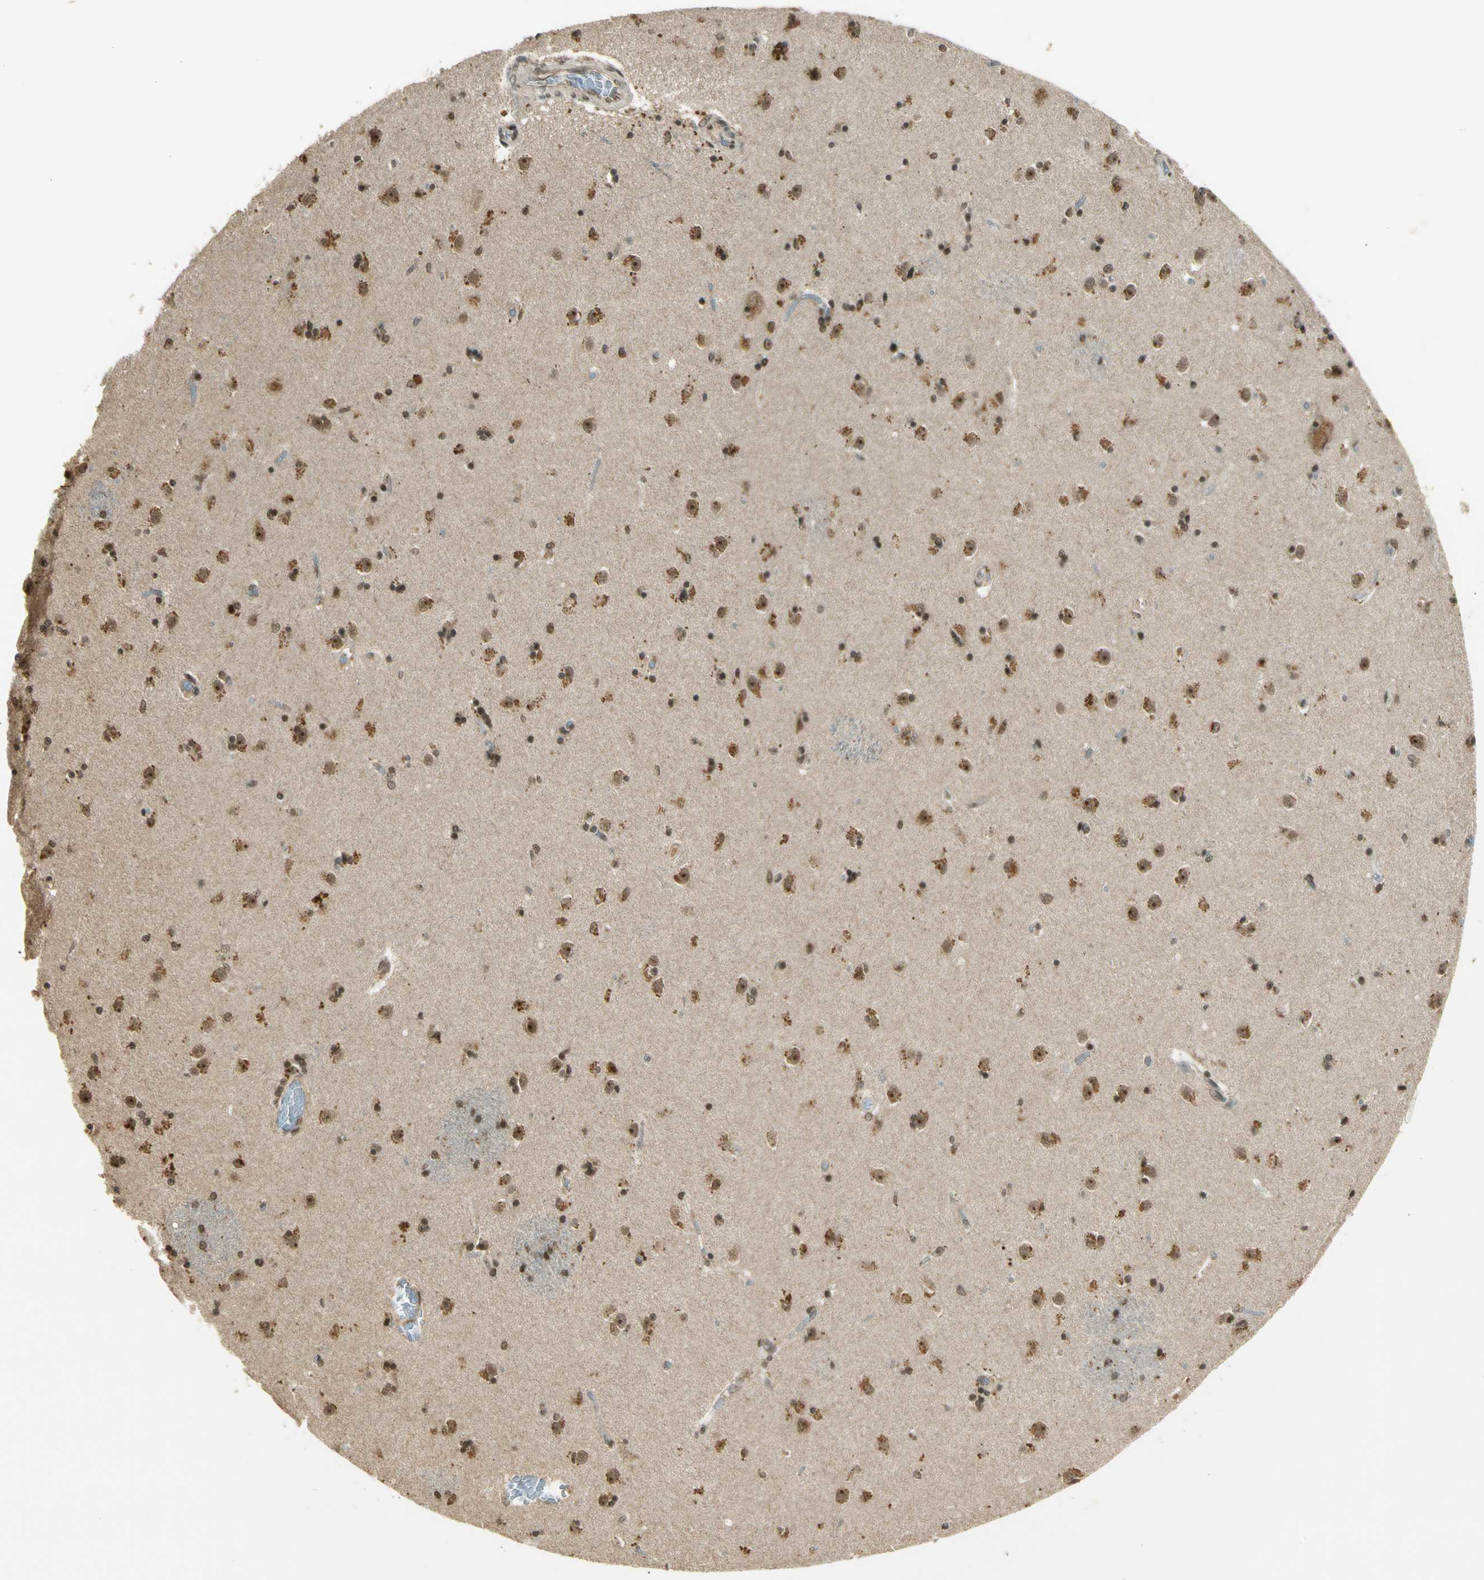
{"staining": {"intensity": "moderate", "quantity": ">75%", "location": "cytoplasmic/membranous,nuclear"}, "tissue": "caudate", "cell_type": "Glial cells", "image_type": "normal", "snomed": [{"axis": "morphology", "description": "Normal tissue, NOS"}, {"axis": "topography", "description": "Lateral ventricle wall"}], "caption": "About >75% of glial cells in benign caudate show moderate cytoplasmic/membranous,nuclear protein staining as visualized by brown immunohistochemical staining.", "gene": "ZNF135", "patient": {"sex": "female", "age": 54}}